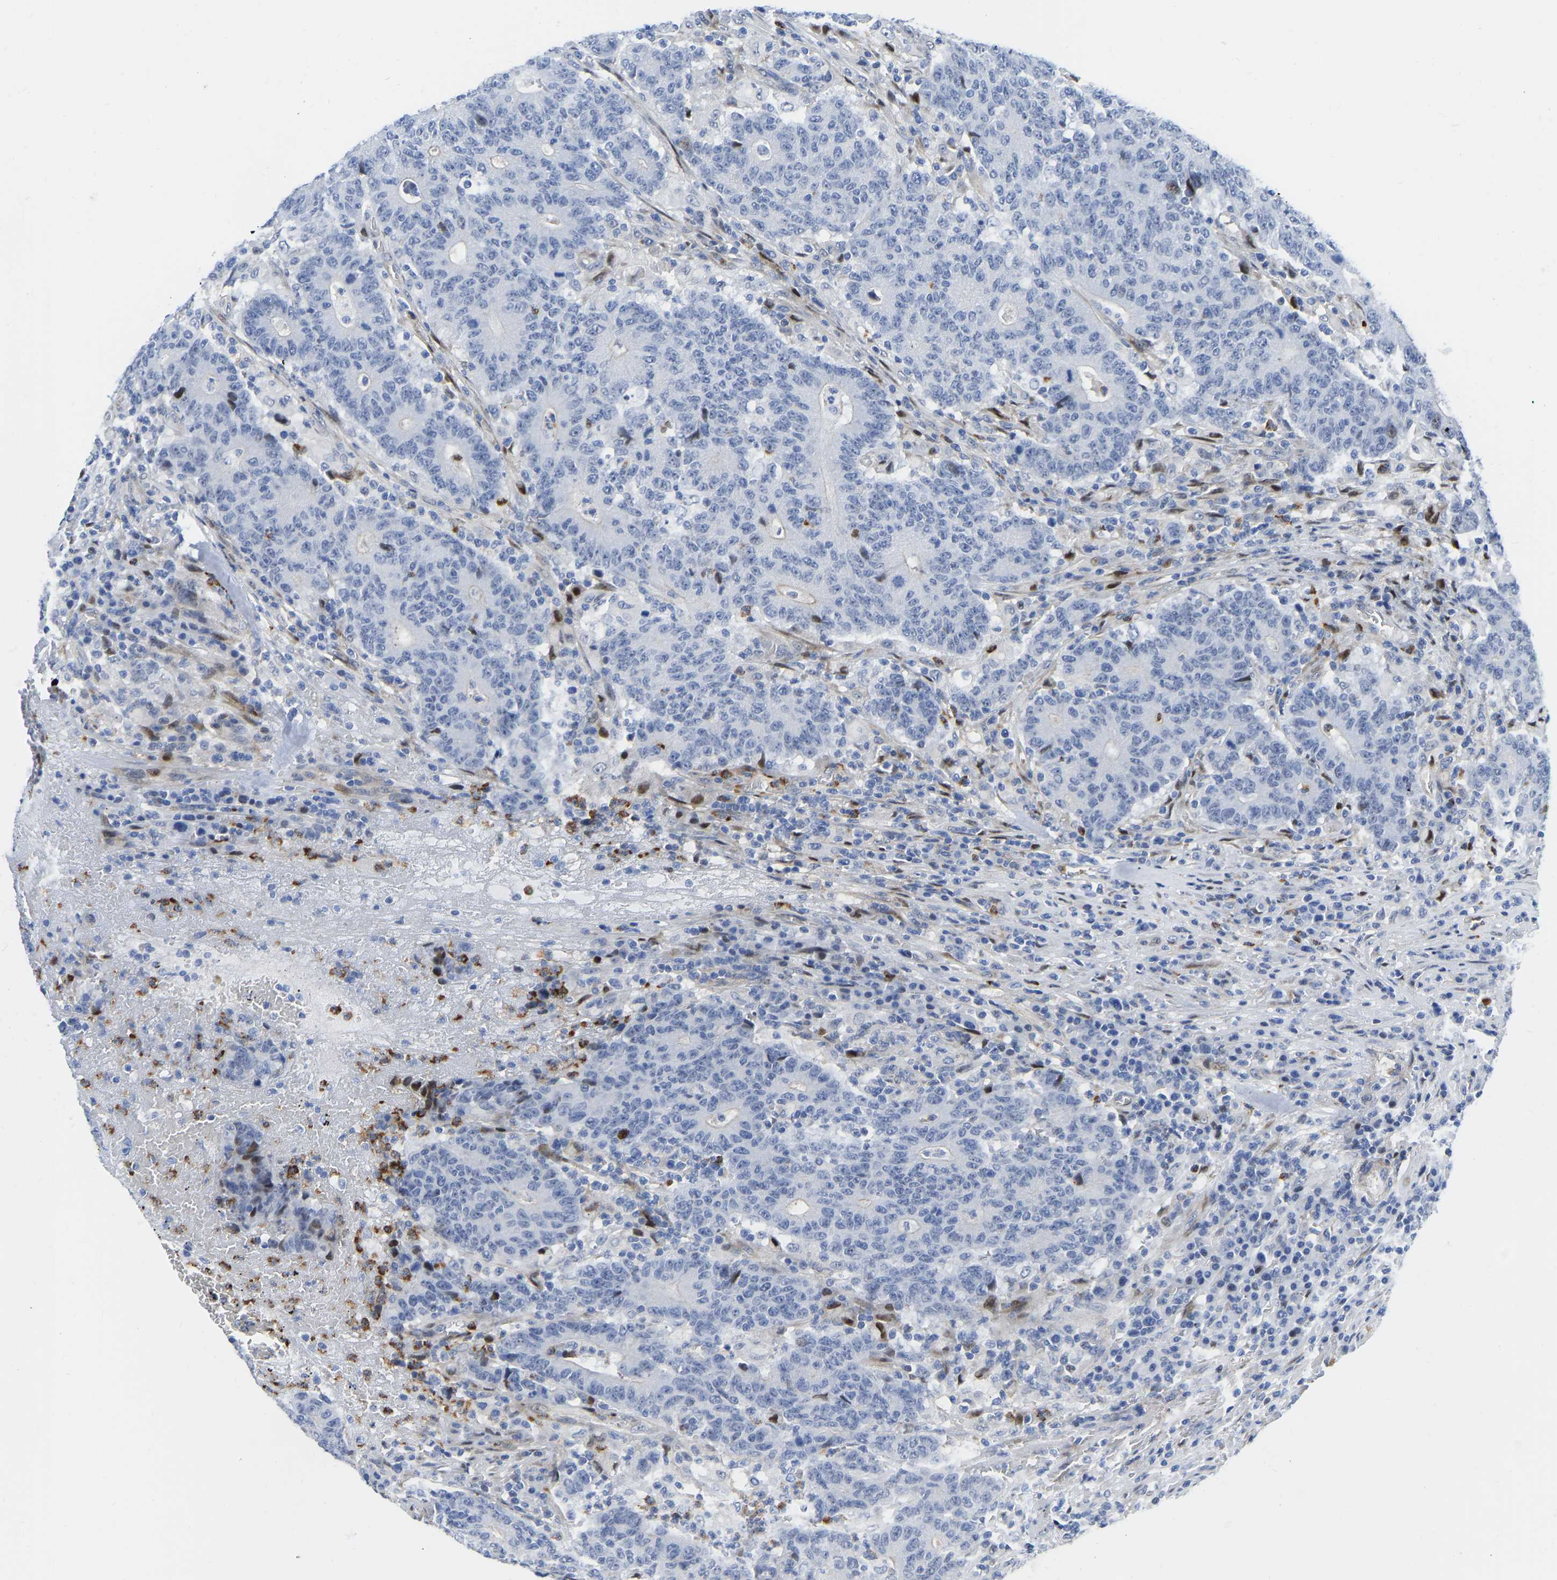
{"staining": {"intensity": "negative", "quantity": "none", "location": "none"}, "tissue": "colorectal cancer", "cell_type": "Tumor cells", "image_type": "cancer", "snomed": [{"axis": "morphology", "description": "Normal tissue, NOS"}, {"axis": "morphology", "description": "Adenocarcinoma, NOS"}, {"axis": "topography", "description": "Colon"}], "caption": "Immunohistochemistry (IHC) of human adenocarcinoma (colorectal) reveals no positivity in tumor cells.", "gene": "HDAC5", "patient": {"sex": "female", "age": 75}}